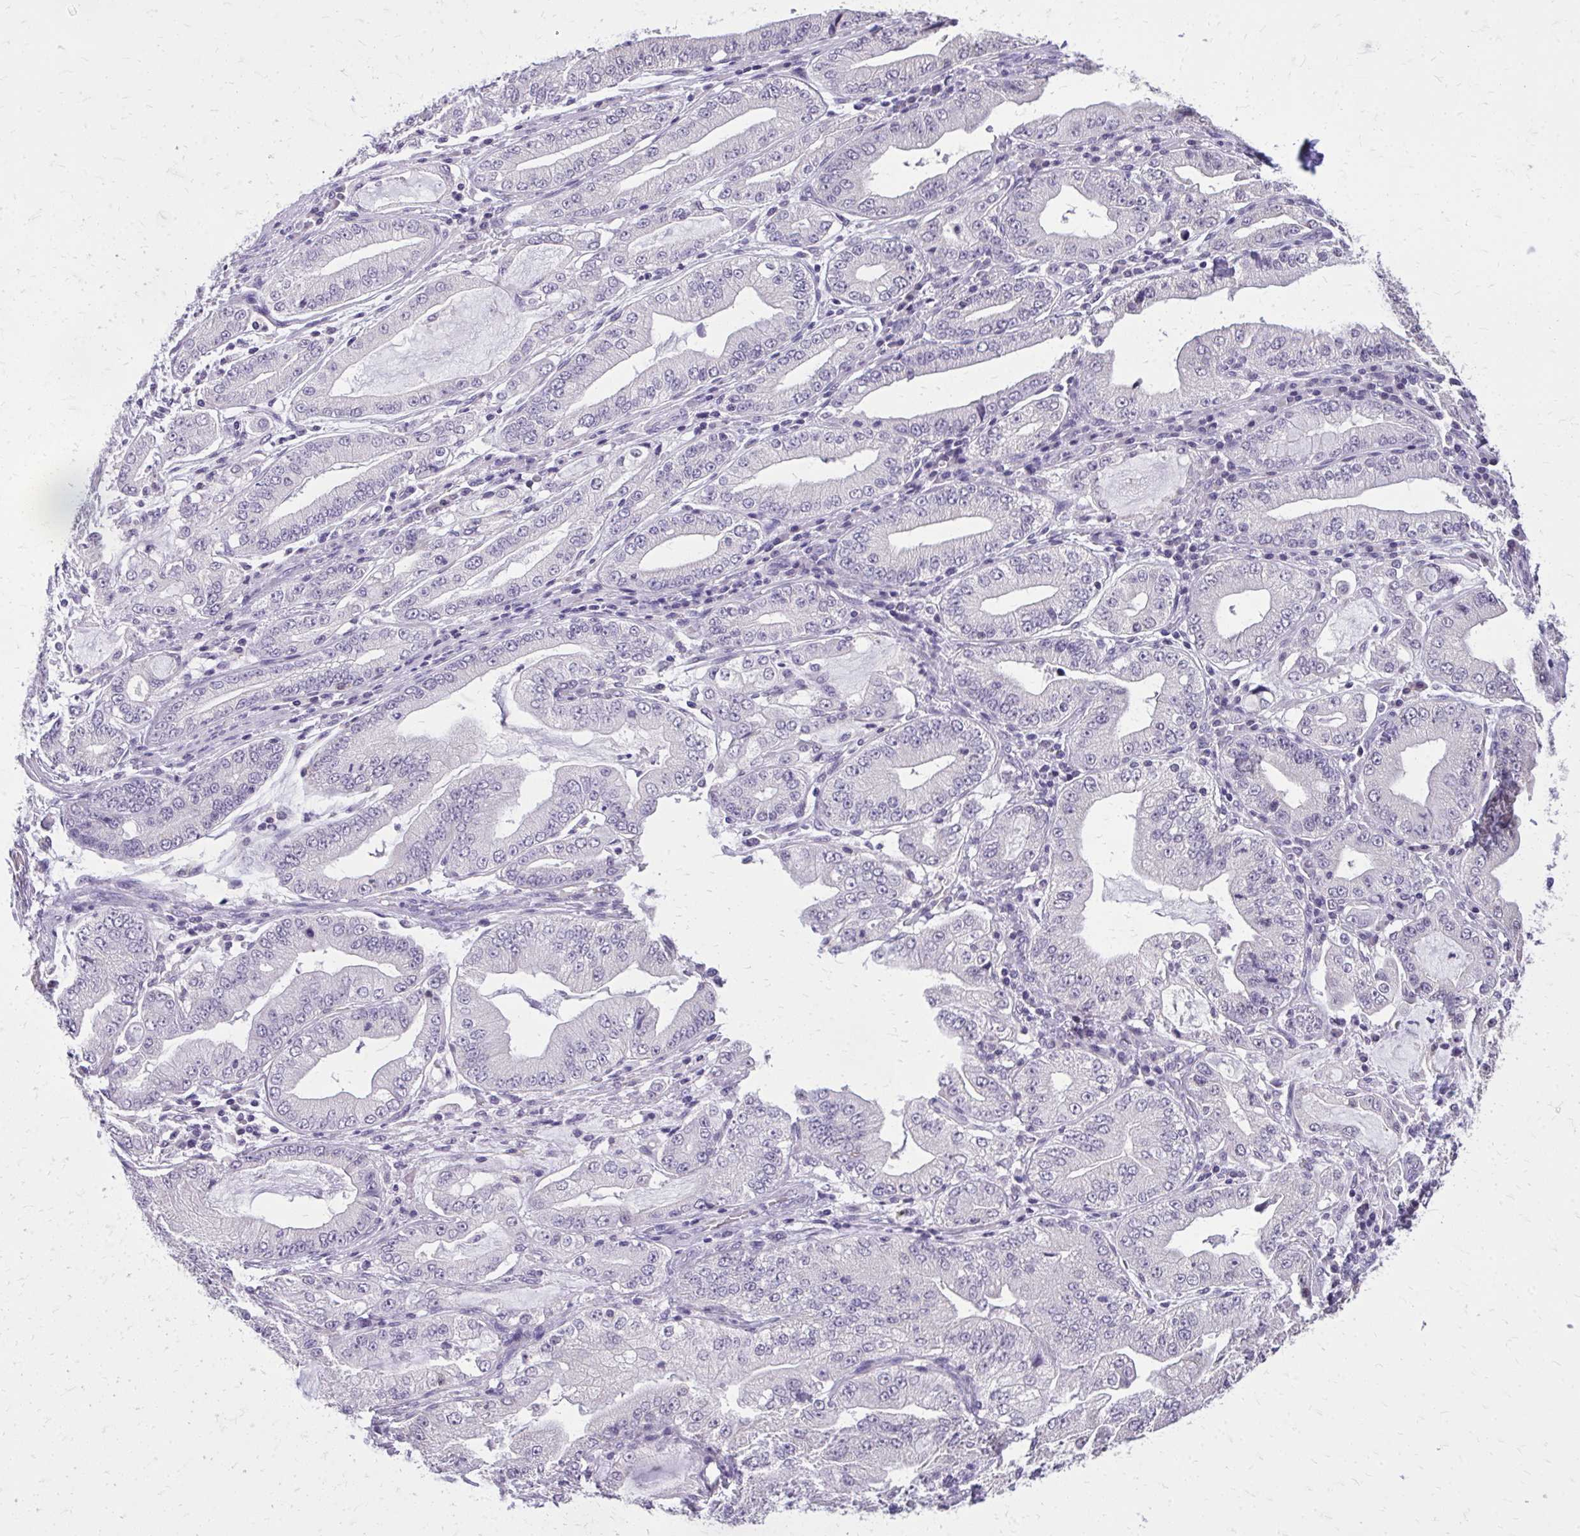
{"staining": {"intensity": "negative", "quantity": "none", "location": "none"}, "tissue": "stomach cancer", "cell_type": "Tumor cells", "image_type": "cancer", "snomed": [{"axis": "morphology", "description": "Adenocarcinoma, NOS"}, {"axis": "topography", "description": "Stomach, upper"}], "caption": "A high-resolution histopathology image shows immunohistochemistry (IHC) staining of stomach cancer (adenocarcinoma), which shows no significant expression in tumor cells. (Stains: DAB (3,3'-diaminobenzidine) immunohistochemistry with hematoxylin counter stain, Microscopy: brightfield microscopy at high magnification).", "gene": "AKAP5", "patient": {"sex": "female", "age": 74}}